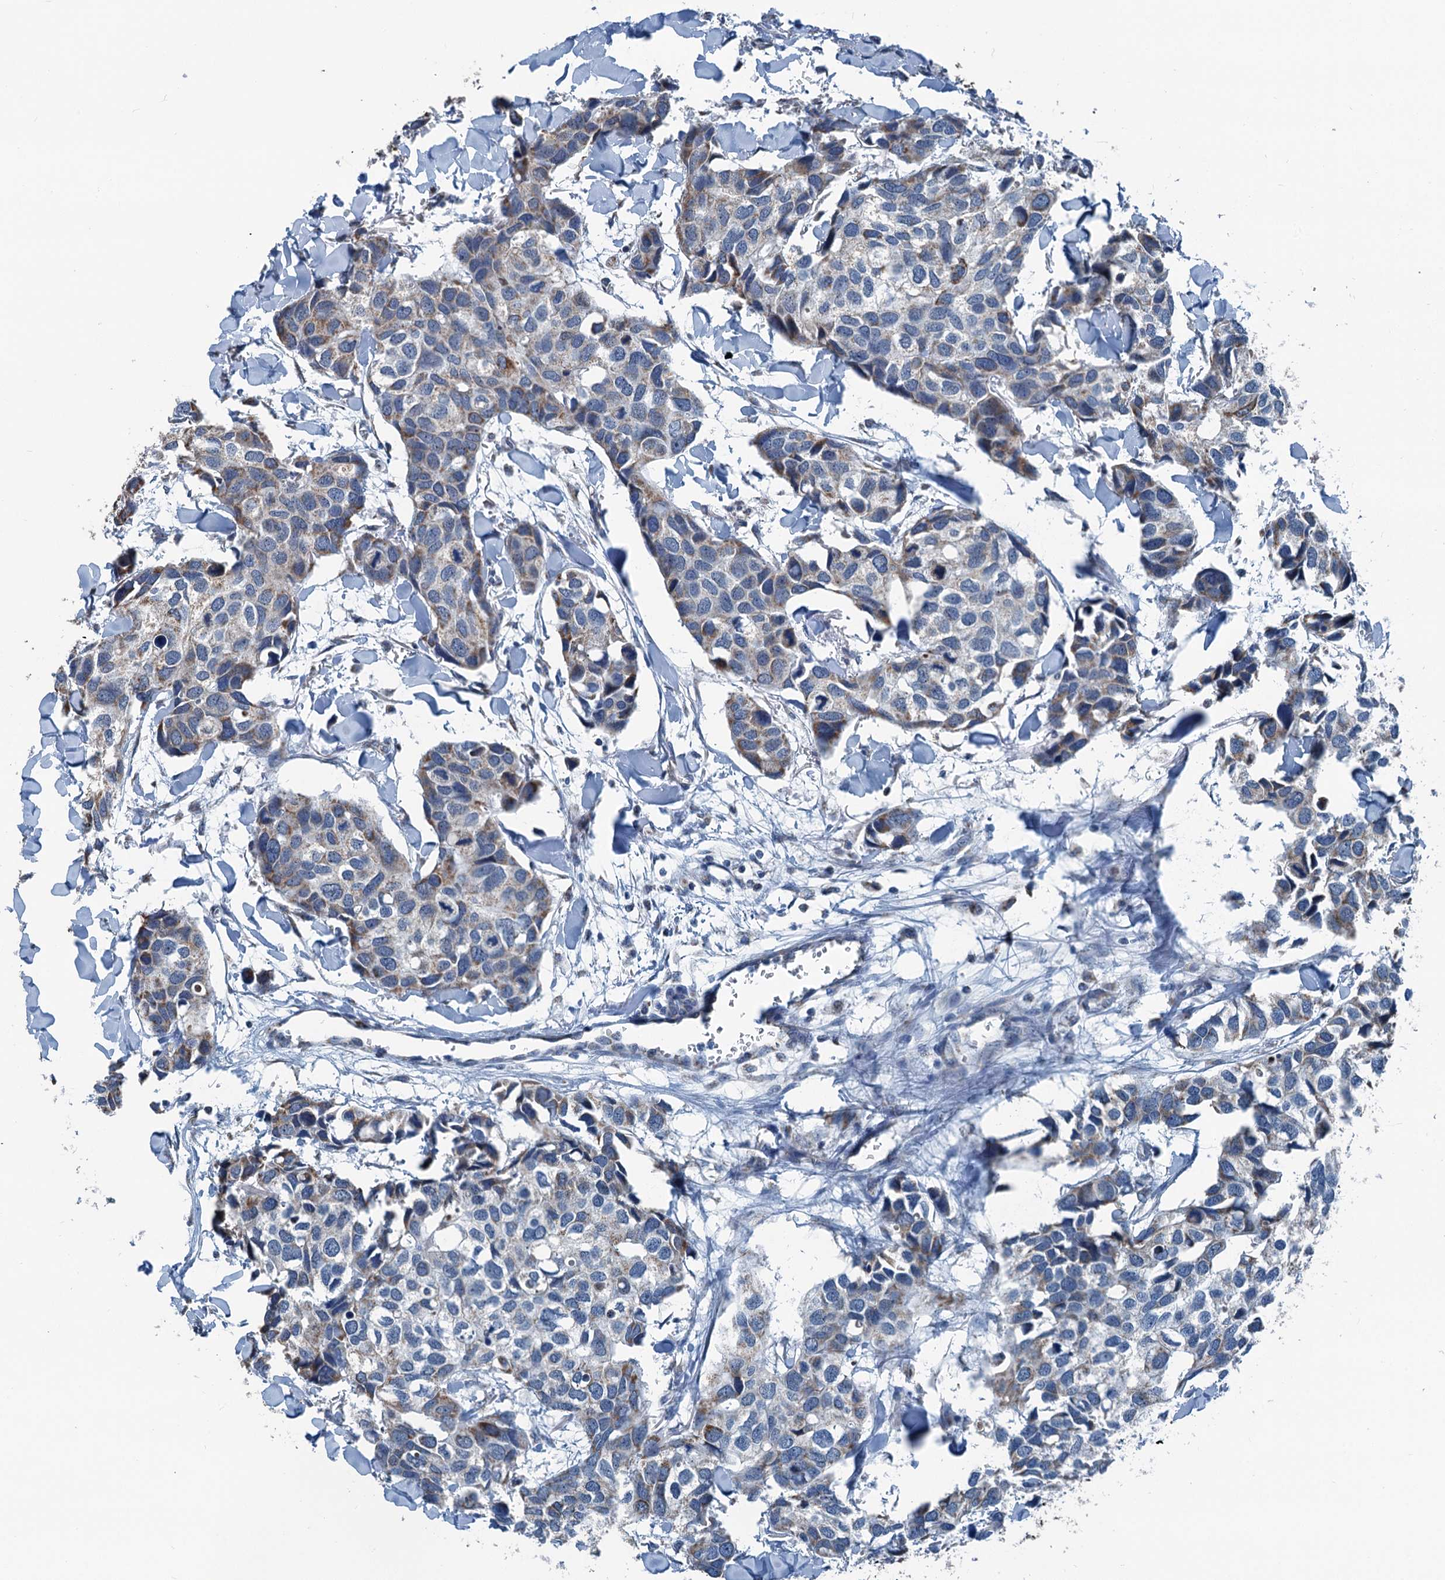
{"staining": {"intensity": "negative", "quantity": "none", "location": "none"}, "tissue": "breast cancer", "cell_type": "Tumor cells", "image_type": "cancer", "snomed": [{"axis": "morphology", "description": "Duct carcinoma"}, {"axis": "topography", "description": "Breast"}], "caption": "Immunohistochemistry image of breast cancer stained for a protein (brown), which reveals no positivity in tumor cells. The staining was performed using DAB (3,3'-diaminobenzidine) to visualize the protein expression in brown, while the nuclei were stained in blue with hematoxylin (Magnification: 20x).", "gene": "TRPT1", "patient": {"sex": "female", "age": 83}}